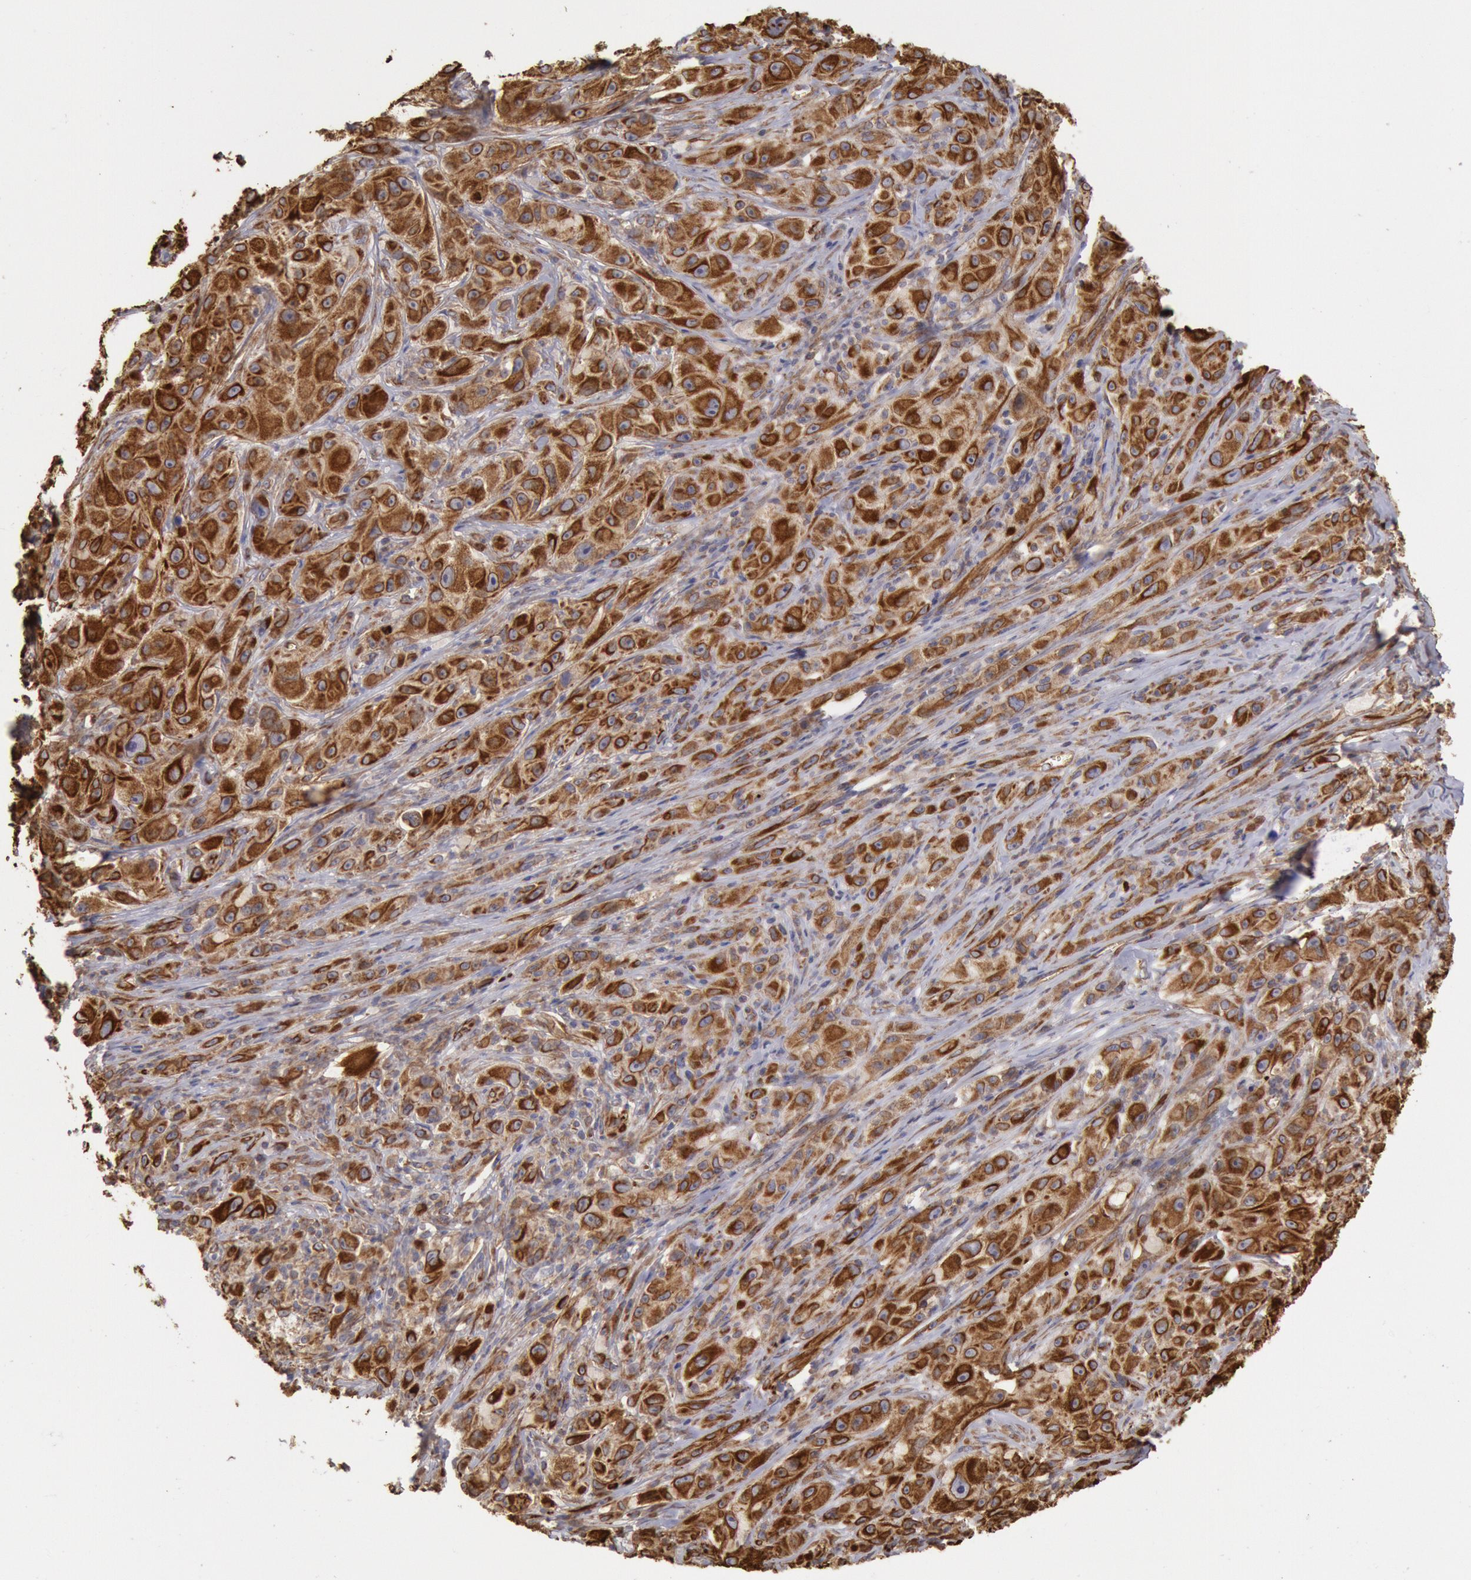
{"staining": {"intensity": "moderate", "quantity": ">75%", "location": "cytoplasmic/membranous"}, "tissue": "melanoma", "cell_type": "Tumor cells", "image_type": "cancer", "snomed": [{"axis": "morphology", "description": "Malignant melanoma, NOS"}, {"axis": "topography", "description": "Skin"}], "caption": "Tumor cells show medium levels of moderate cytoplasmic/membranous expression in approximately >75% of cells in human melanoma.", "gene": "RNF139", "patient": {"sex": "male", "age": 56}}